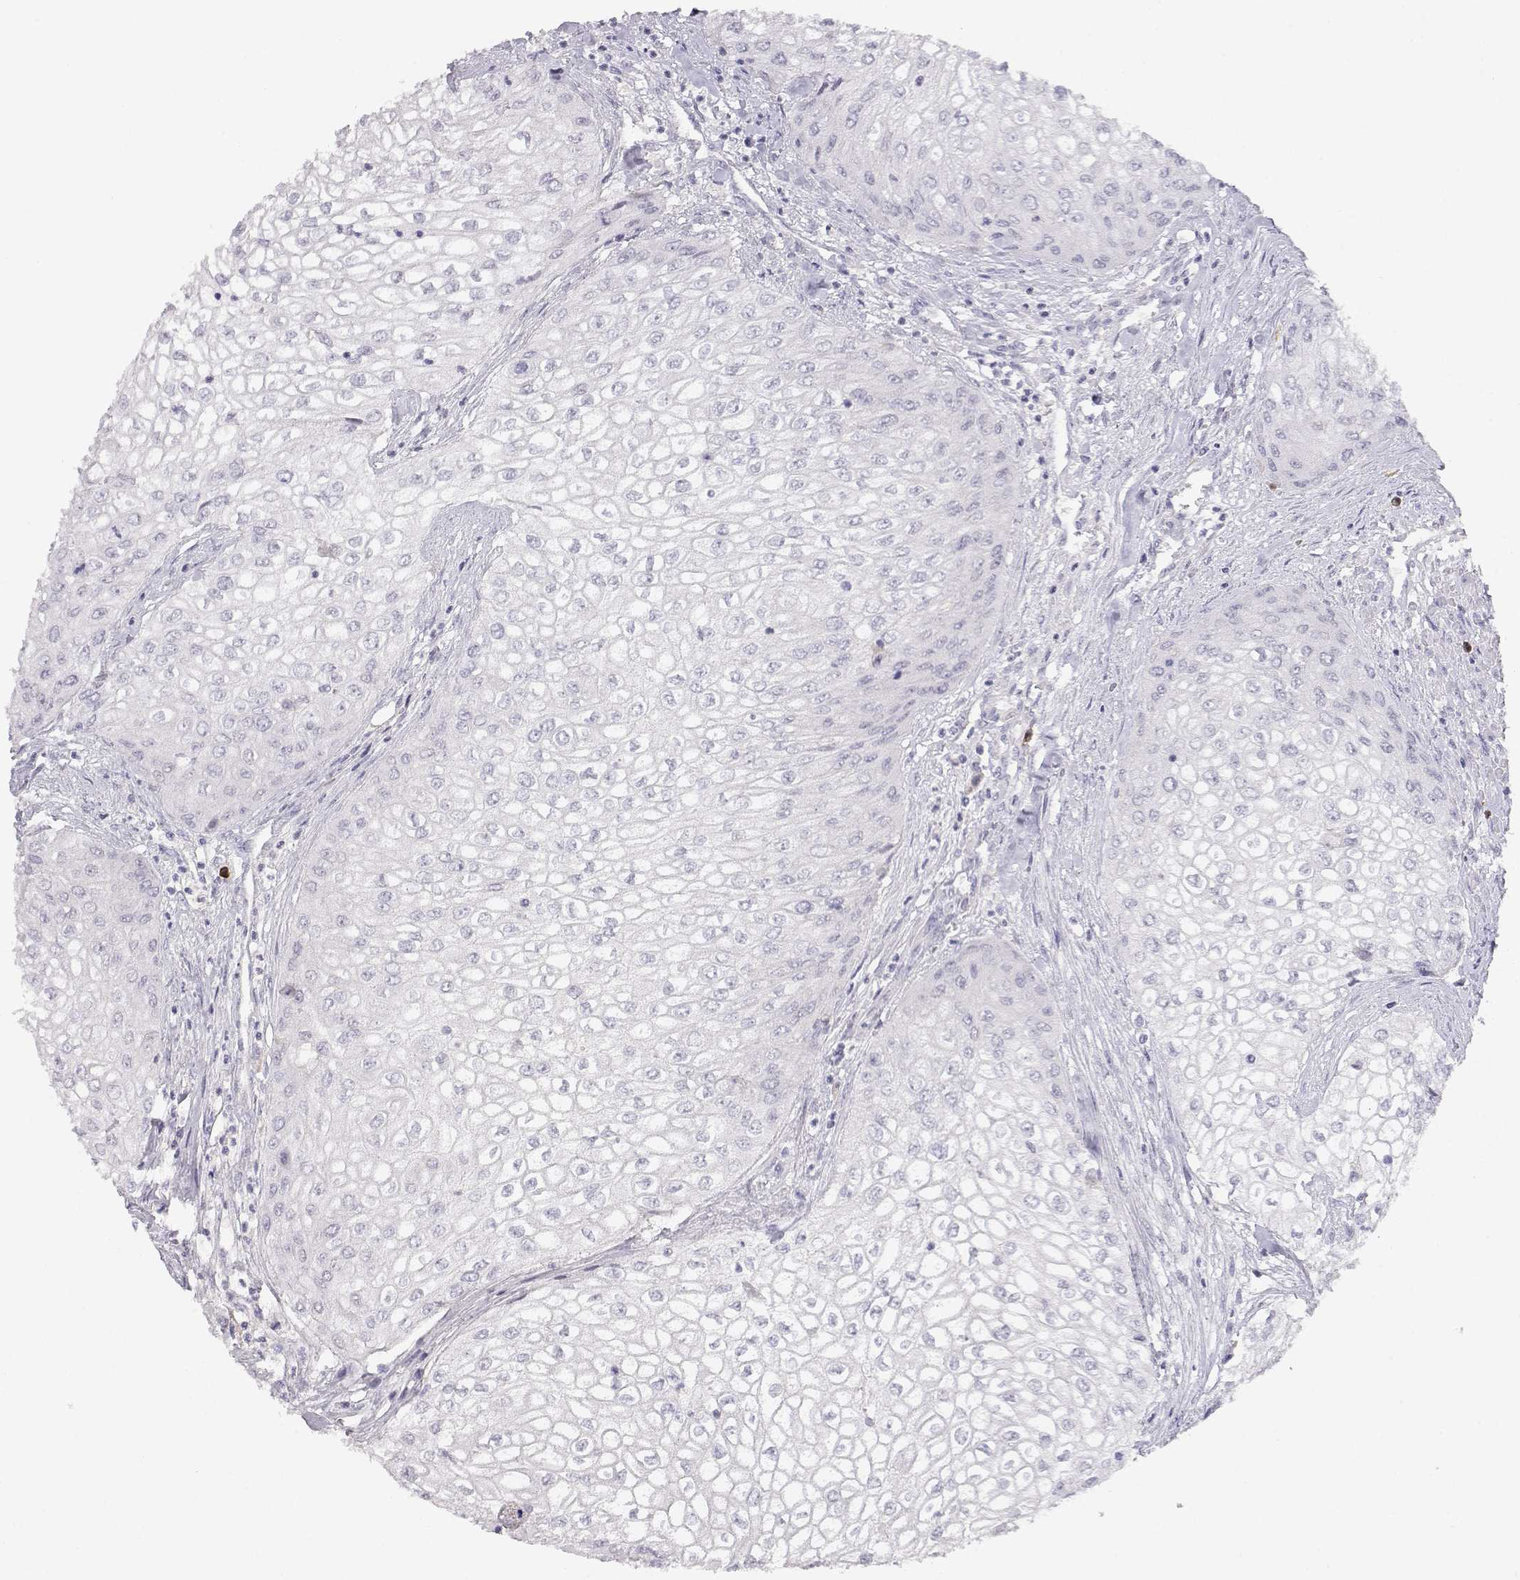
{"staining": {"intensity": "negative", "quantity": "none", "location": "none"}, "tissue": "urothelial cancer", "cell_type": "Tumor cells", "image_type": "cancer", "snomed": [{"axis": "morphology", "description": "Urothelial carcinoma, High grade"}, {"axis": "topography", "description": "Urinary bladder"}], "caption": "This is an IHC histopathology image of urothelial cancer. There is no positivity in tumor cells.", "gene": "CDHR1", "patient": {"sex": "male", "age": 62}}